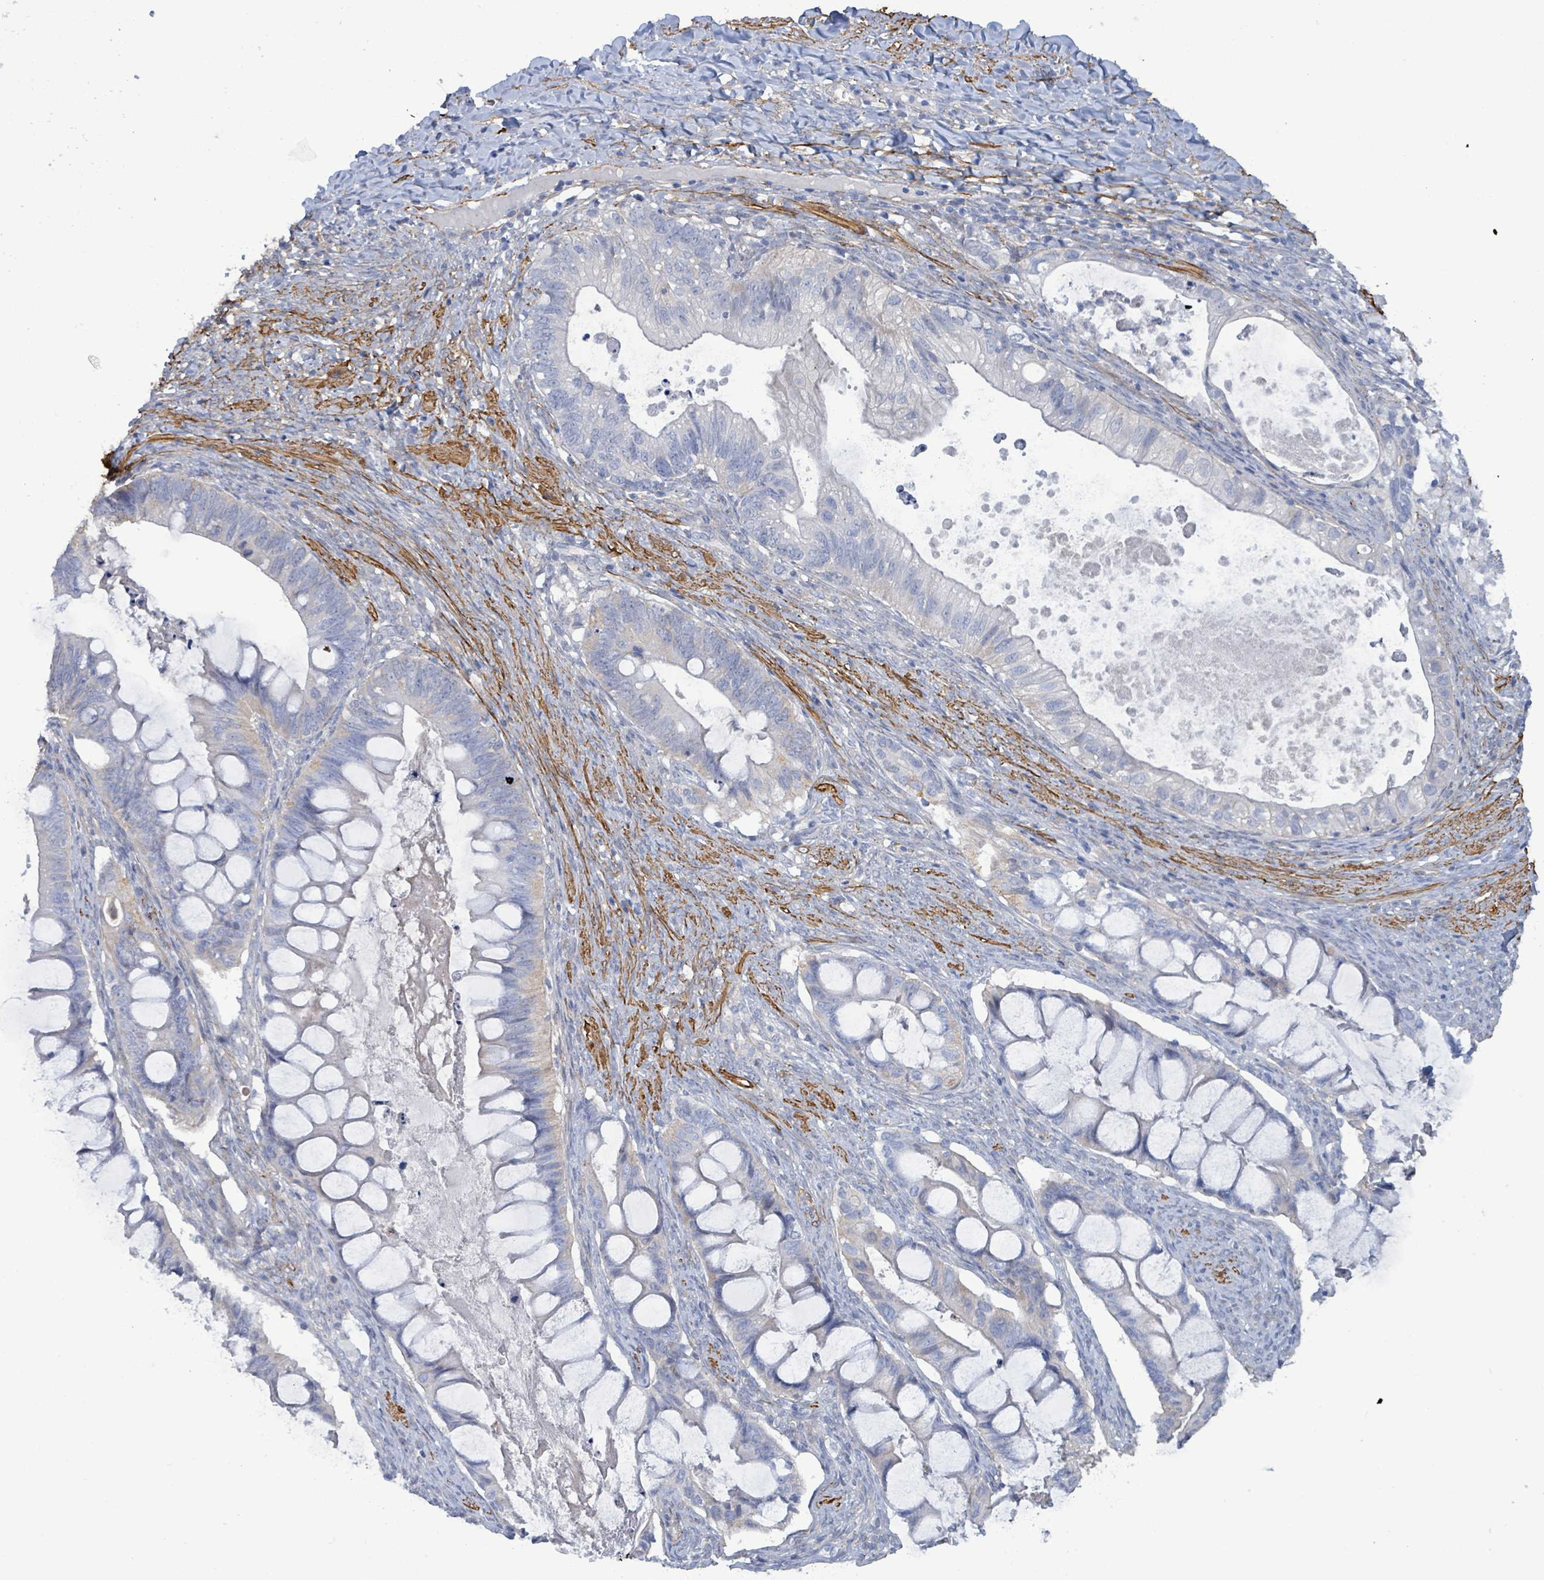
{"staining": {"intensity": "negative", "quantity": "none", "location": "none"}, "tissue": "ovarian cancer", "cell_type": "Tumor cells", "image_type": "cancer", "snomed": [{"axis": "morphology", "description": "Cystadenocarcinoma, mucinous, NOS"}, {"axis": "topography", "description": "Ovary"}], "caption": "Immunohistochemistry (IHC) image of human ovarian cancer (mucinous cystadenocarcinoma) stained for a protein (brown), which displays no staining in tumor cells.", "gene": "DMRTC1B", "patient": {"sex": "female", "age": 61}}